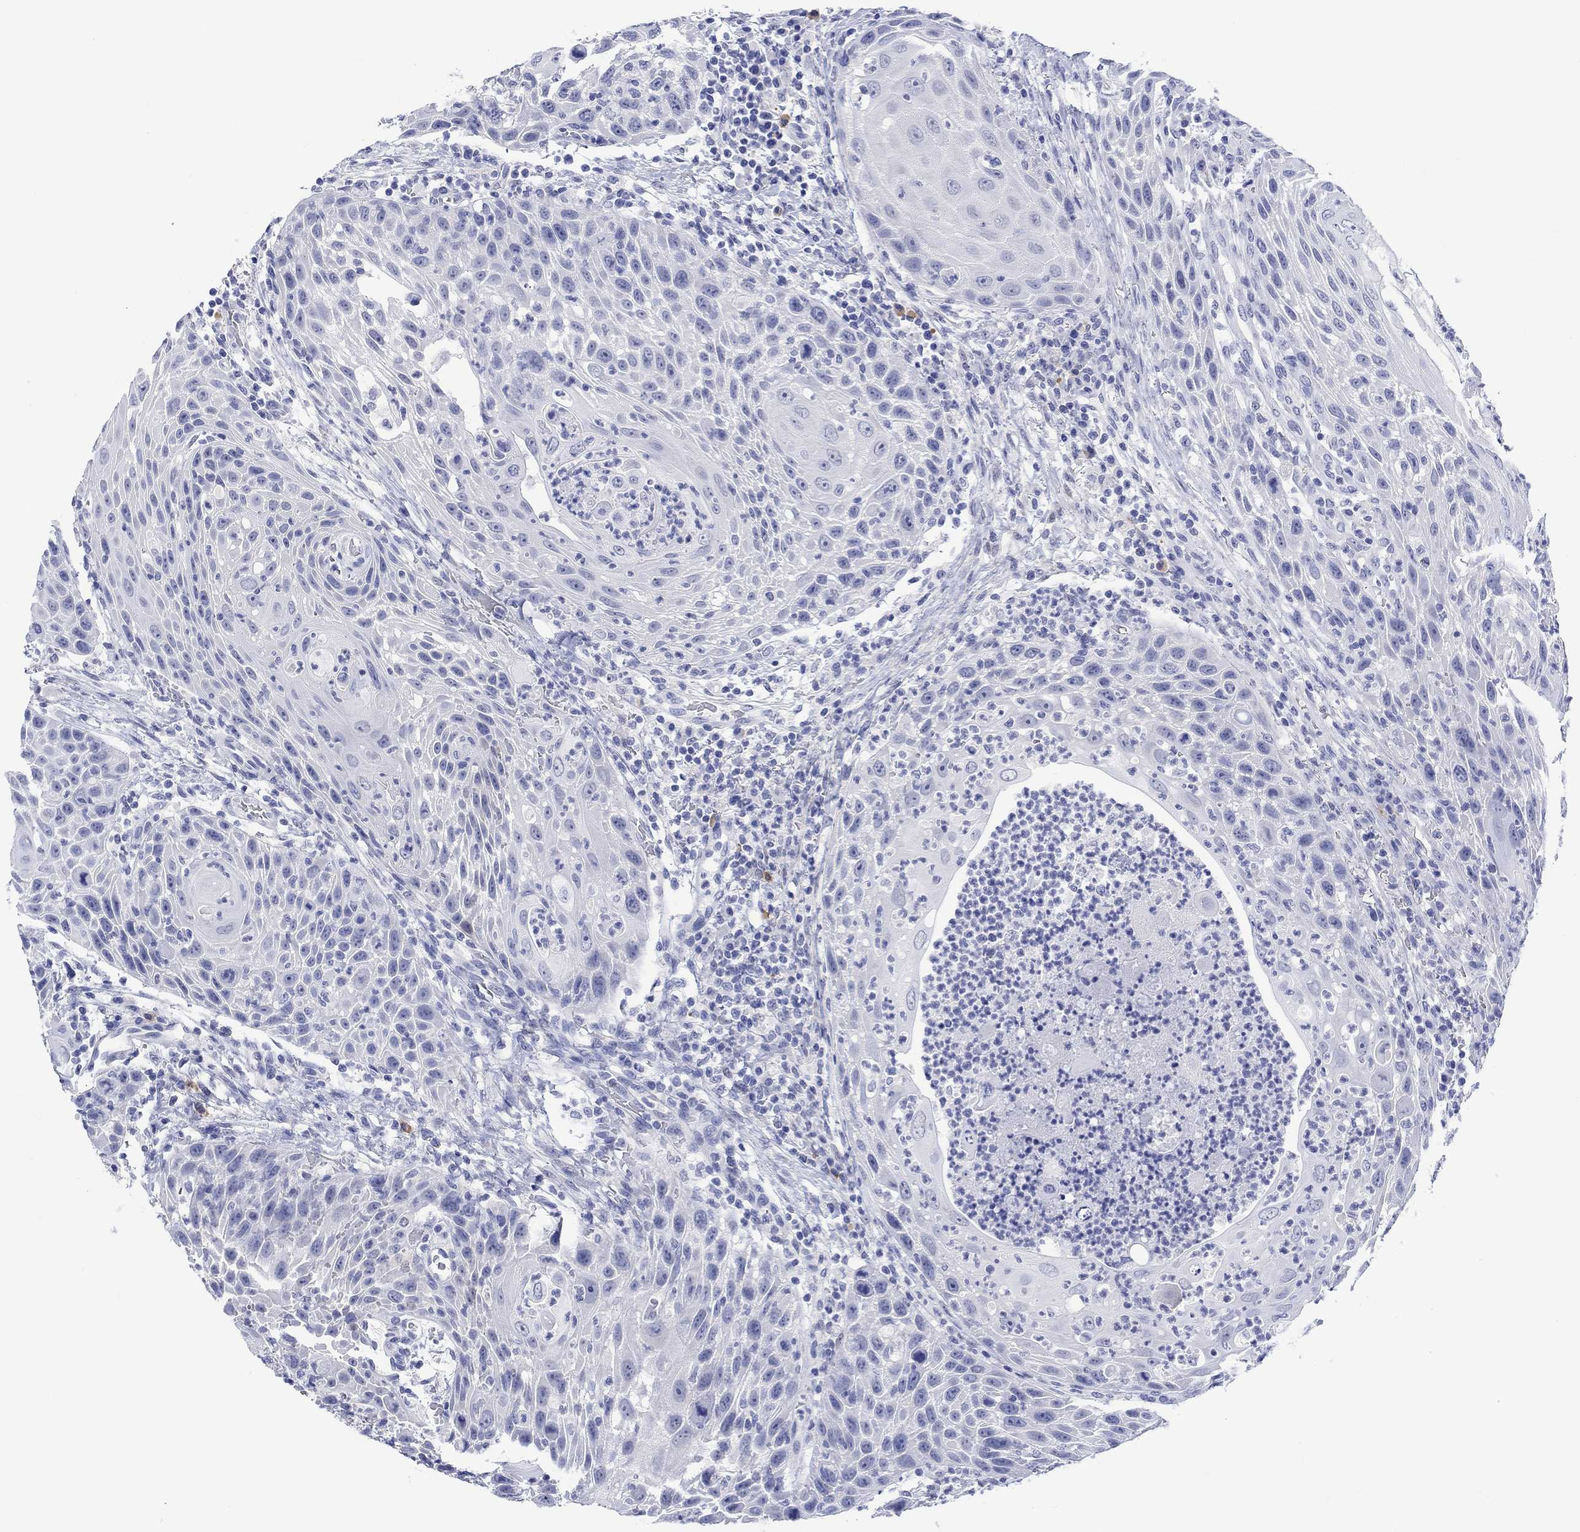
{"staining": {"intensity": "negative", "quantity": "none", "location": "none"}, "tissue": "head and neck cancer", "cell_type": "Tumor cells", "image_type": "cancer", "snomed": [{"axis": "morphology", "description": "Squamous cell carcinoma, NOS"}, {"axis": "topography", "description": "Head-Neck"}], "caption": "Immunohistochemistry (IHC) image of neoplastic tissue: head and neck squamous cell carcinoma stained with DAB demonstrates no significant protein staining in tumor cells.", "gene": "MSI1", "patient": {"sex": "male", "age": 69}}